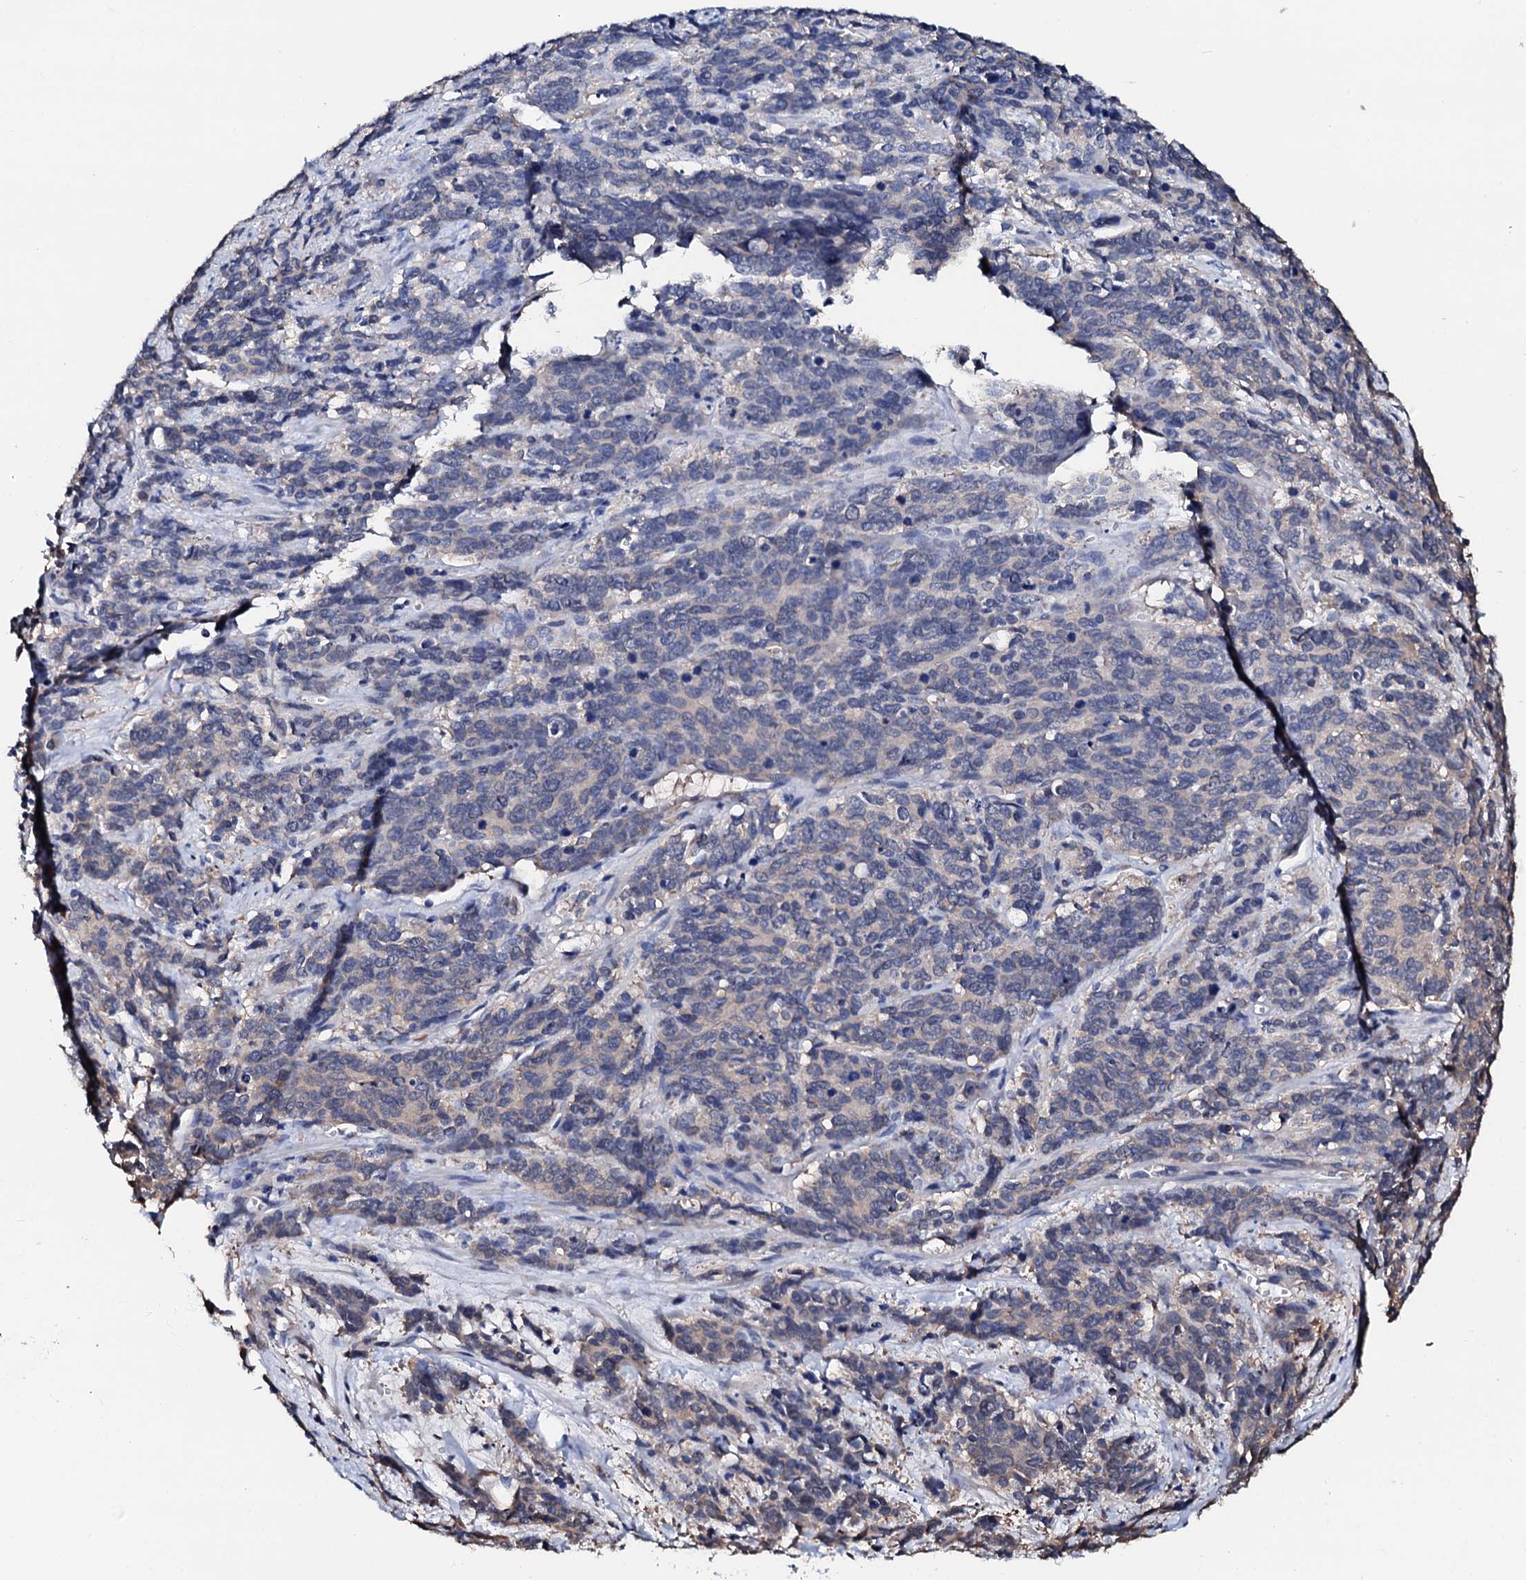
{"staining": {"intensity": "negative", "quantity": "none", "location": "none"}, "tissue": "cervical cancer", "cell_type": "Tumor cells", "image_type": "cancer", "snomed": [{"axis": "morphology", "description": "Squamous cell carcinoma, NOS"}, {"axis": "topography", "description": "Cervix"}], "caption": "DAB immunohistochemical staining of cervical cancer shows no significant expression in tumor cells.", "gene": "CSN2", "patient": {"sex": "female", "age": 60}}